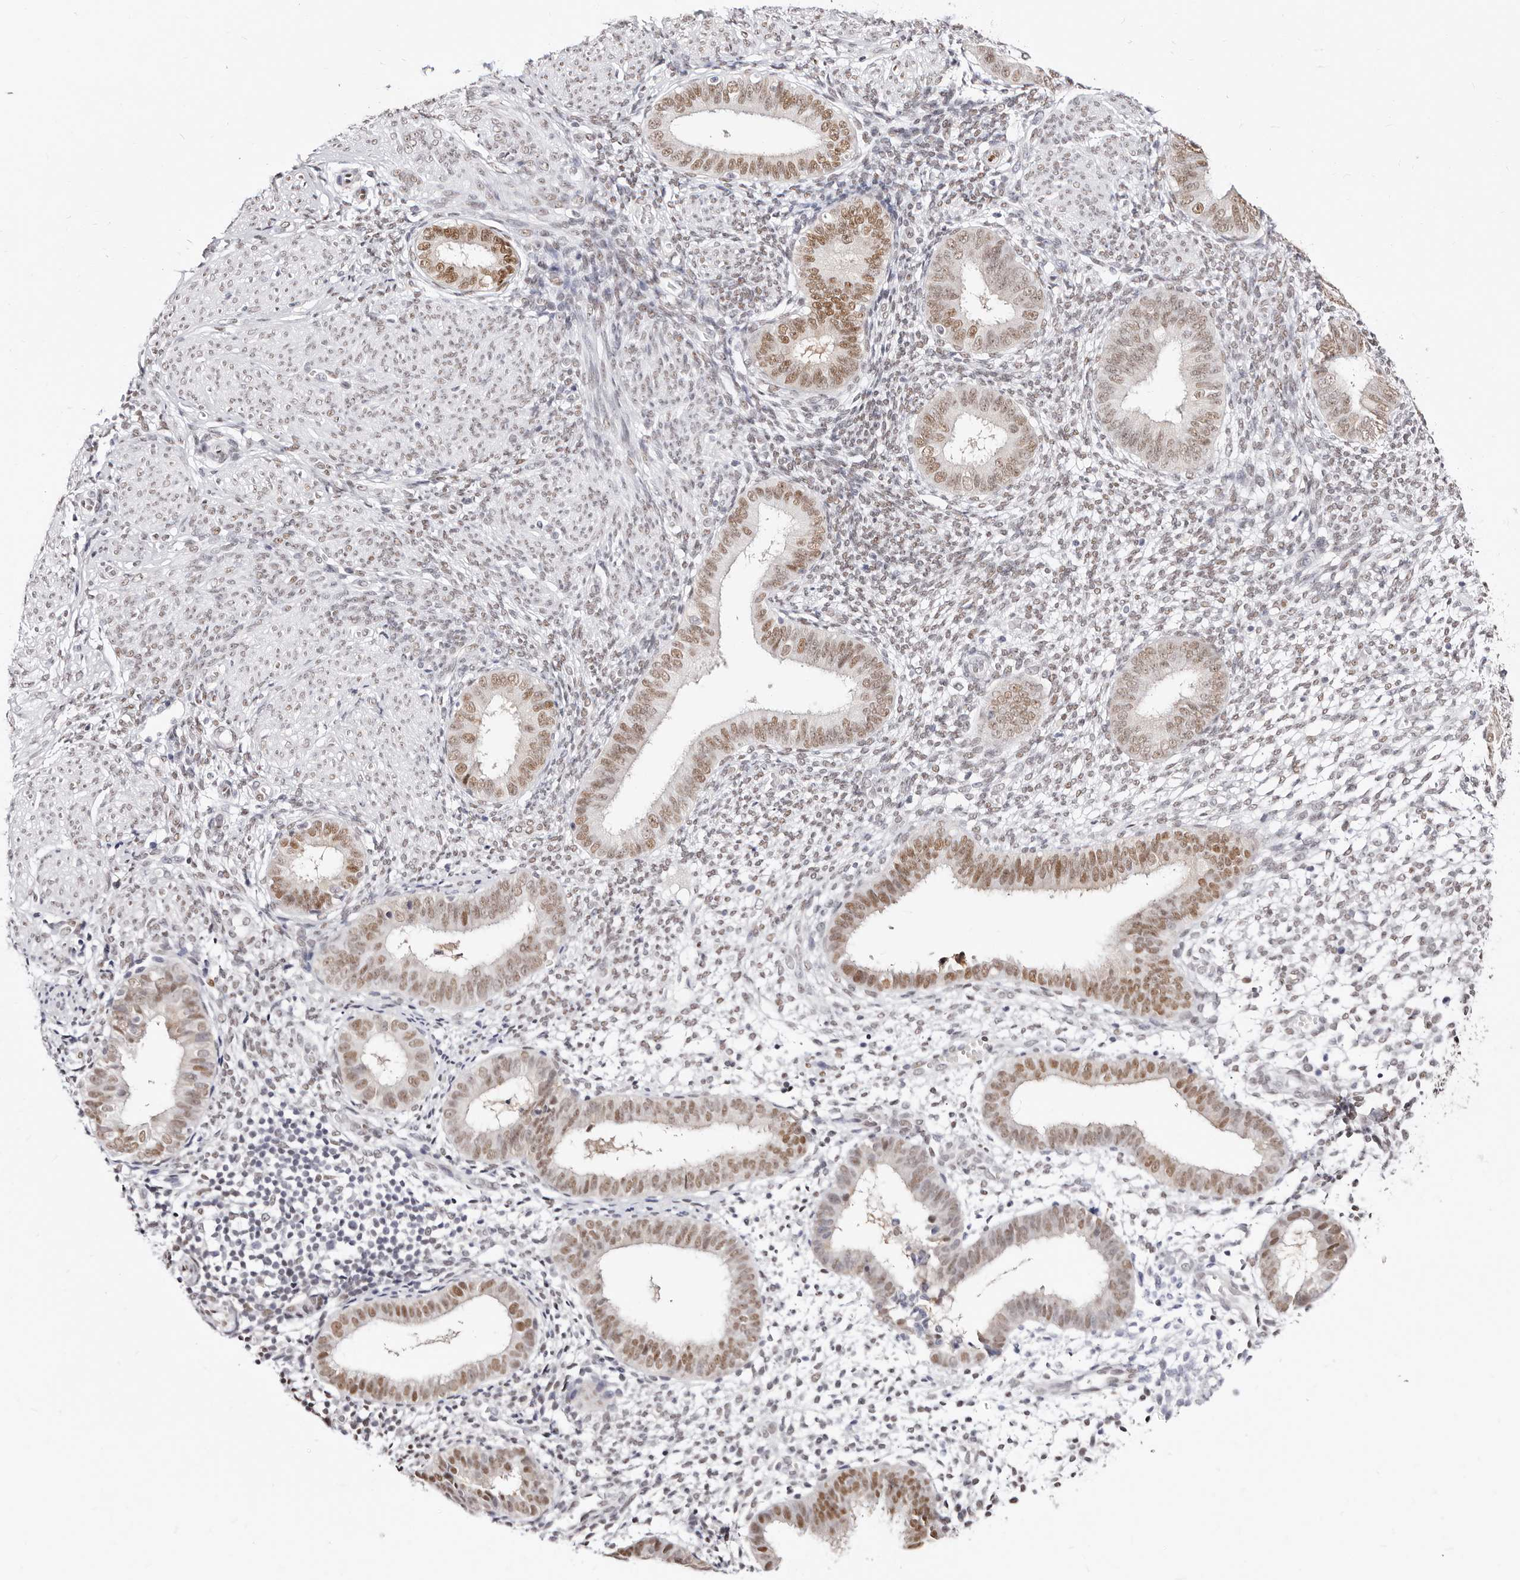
{"staining": {"intensity": "weak", "quantity": "25%-75%", "location": "nuclear"}, "tissue": "endometrium", "cell_type": "Cells in endometrial stroma", "image_type": "normal", "snomed": [{"axis": "morphology", "description": "Normal tissue, NOS"}, {"axis": "topography", "description": "Uterus"}, {"axis": "topography", "description": "Endometrium"}], "caption": "Immunohistochemistry of unremarkable endometrium demonstrates low levels of weak nuclear staining in about 25%-75% of cells in endometrial stroma.", "gene": "TKT", "patient": {"sex": "female", "age": 48}}